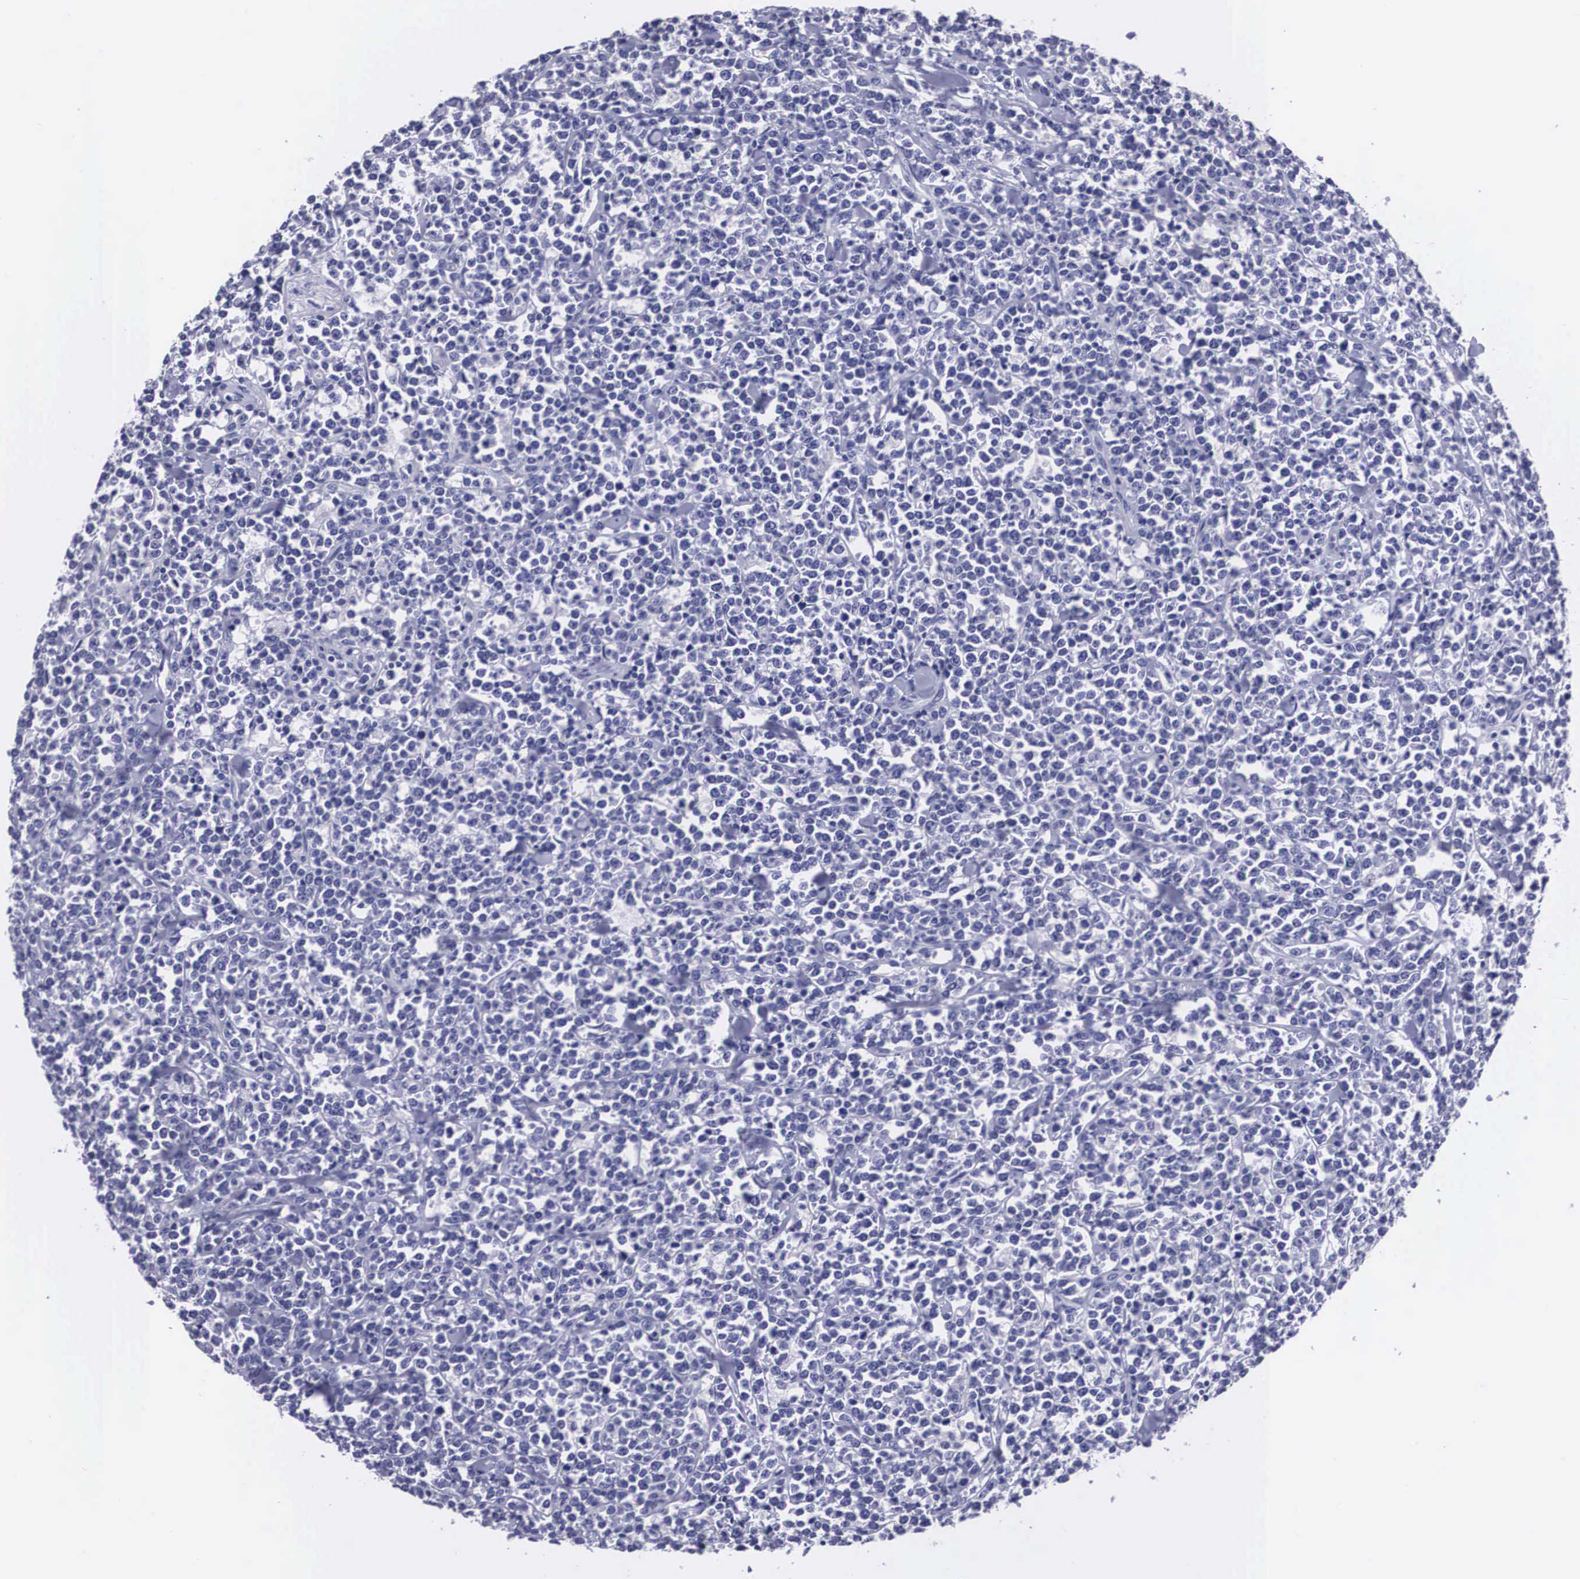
{"staining": {"intensity": "negative", "quantity": "none", "location": "none"}, "tissue": "lymphoma", "cell_type": "Tumor cells", "image_type": "cancer", "snomed": [{"axis": "morphology", "description": "Malignant lymphoma, non-Hodgkin's type, High grade"}, {"axis": "topography", "description": "Small intestine"}, {"axis": "topography", "description": "Colon"}], "caption": "A high-resolution micrograph shows immunohistochemistry staining of malignant lymphoma, non-Hodgkin's type (high-grade), which displays no significant expression in tumor cells.", "gene": "C22orf31", "patient": {"sex": "male", "age": 8}}